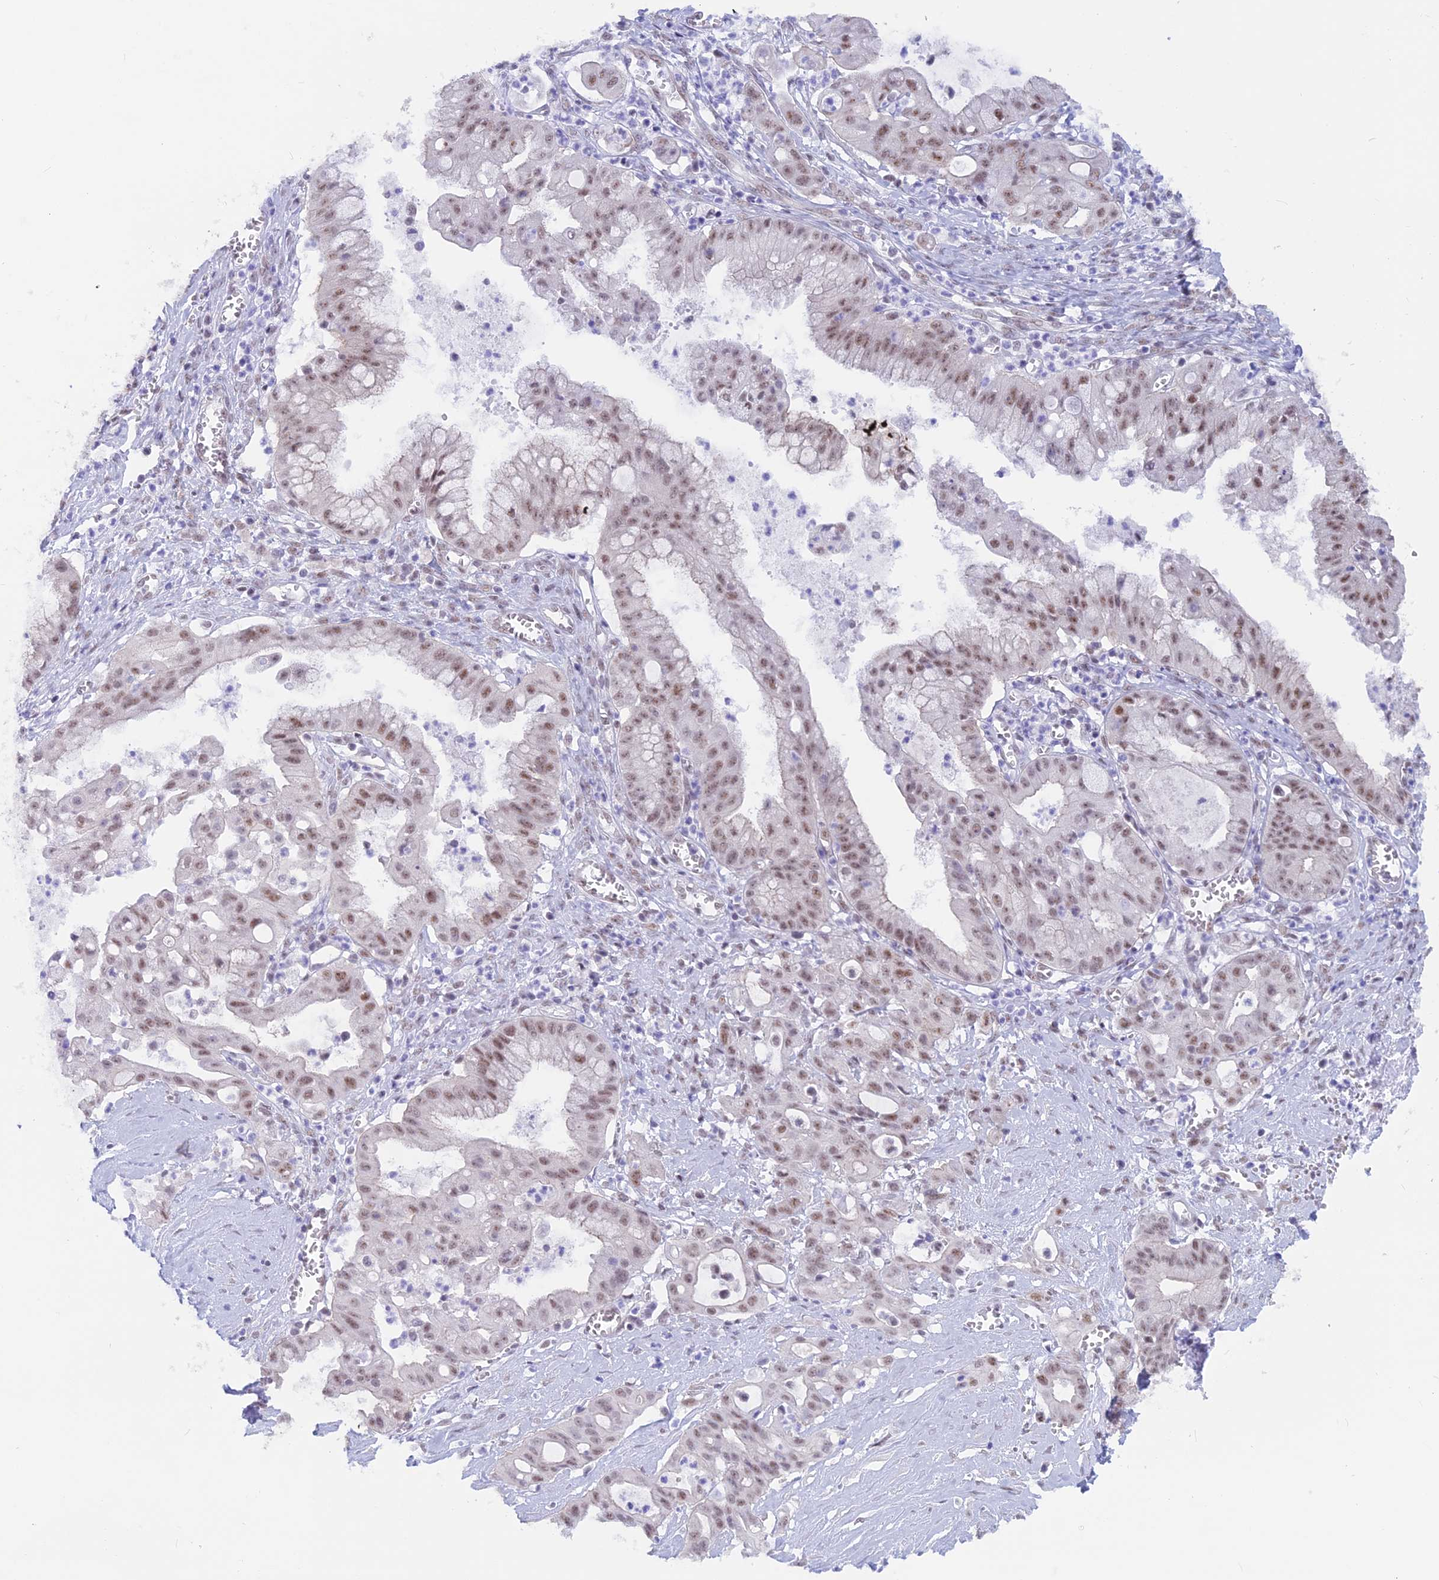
{"staining": {"intensity": "moderate", "quantity": ">75%", "location": "nuclear"}, "tissue": "ovarian cancer", "cell_type": "Tumor cells", "image_type": "cancer", "snomed": [{"axis": "morphology", "description": "Cystadenocarcinoma, mucinous, NOS"}, {"axis": "topography", "description": "Ovary"}], "caption": "A brown stain labels moderate nuclear expression of a protein in human ovarian cancer (mucinous cystadenocarcinoma) tumor cells.", "gene": "SRSF5", "patient": {"sex": "female", "age": 70}}